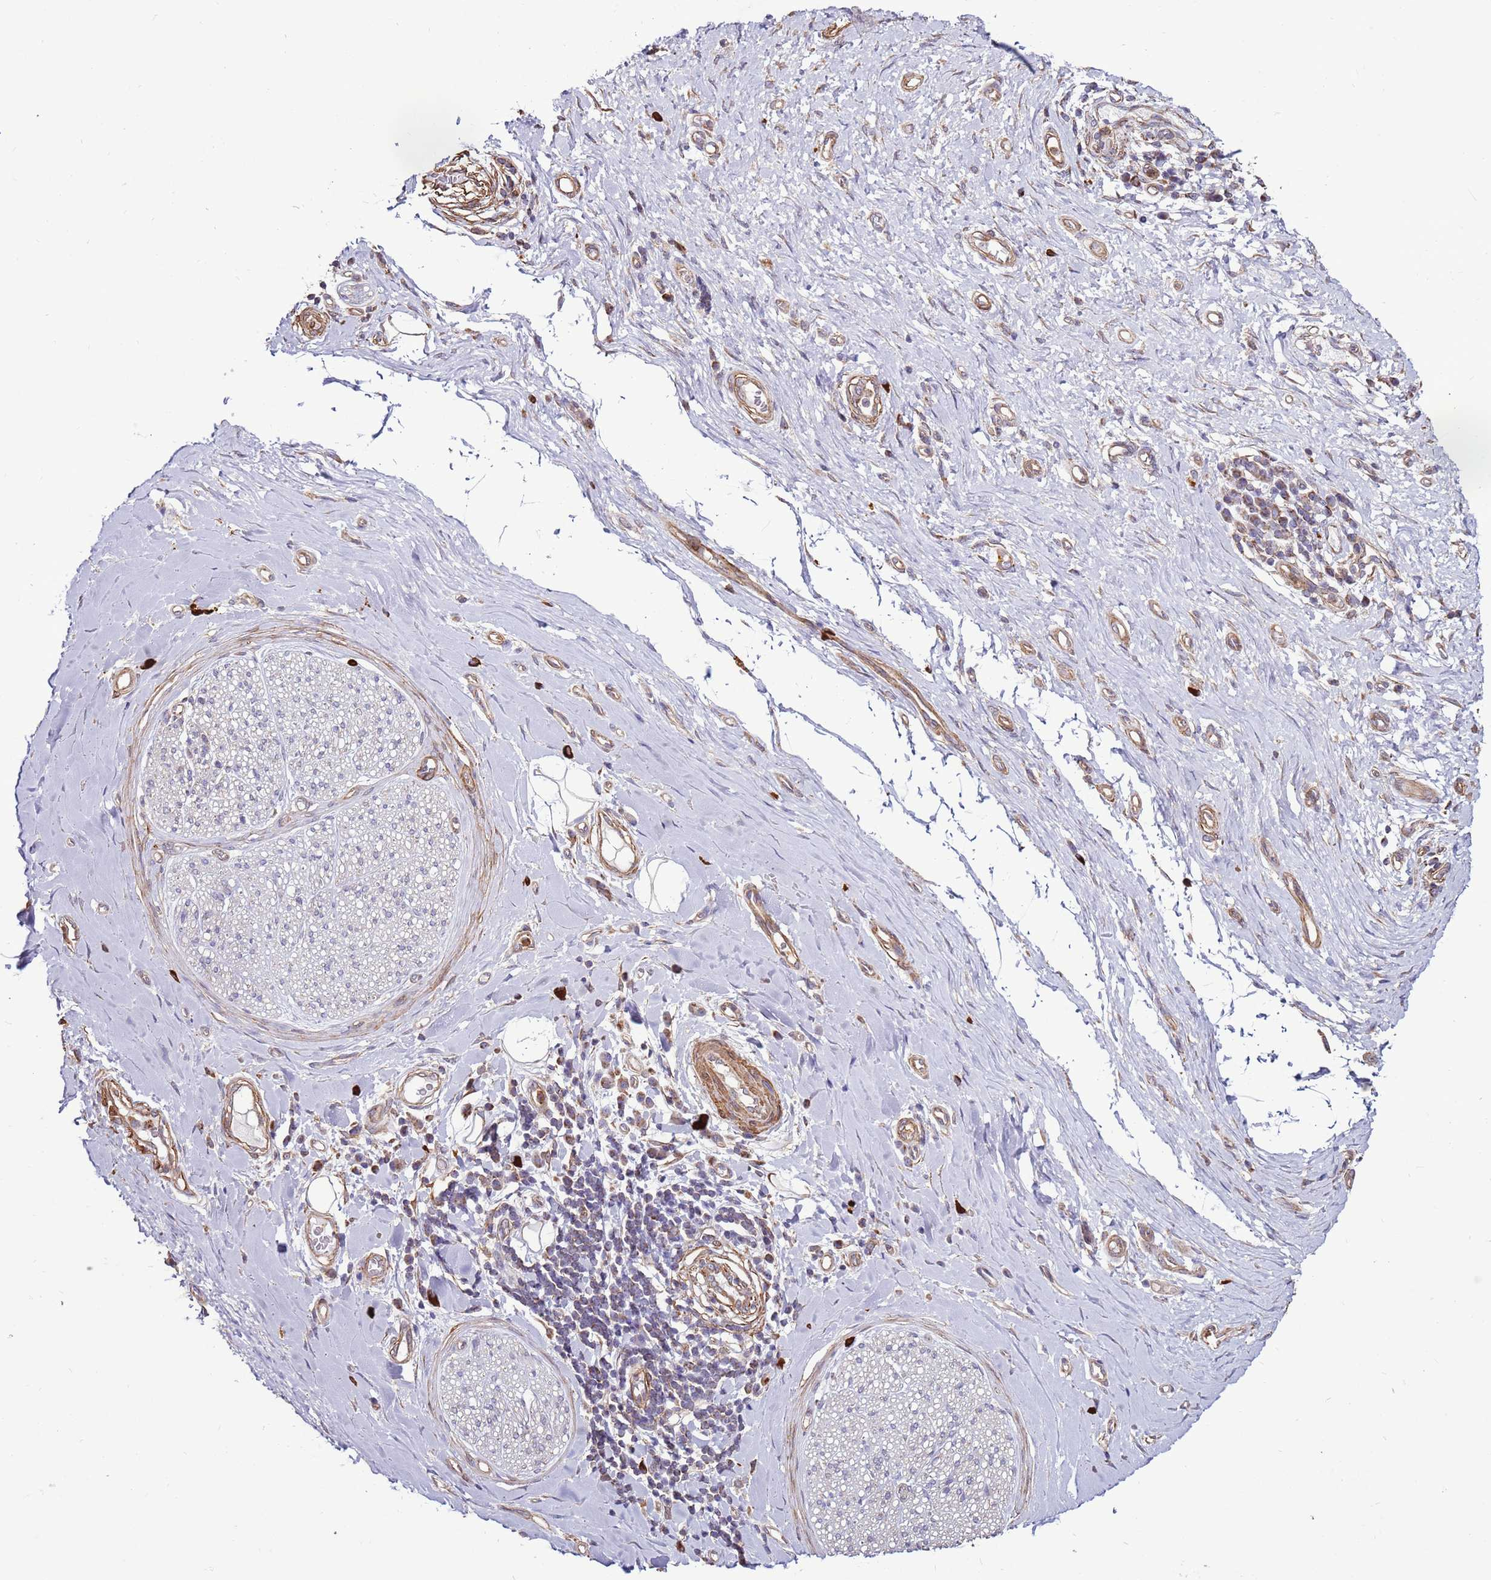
{"staining": {"intensity": "moderate", "quantity": ">75%", "location": "cytoplasmic/membranous"}, "tissue": "adipose tissue", "cell_type": "Adipocytes", "image_type": "normal", "snomed": [{"axis": "morphology", "description": "Normal tissue, NOS"}, {"axis": "morphology", "description": "Adenocarcinoma, NOS"}, {"axis": "topography", "description": "Esophagus"}, {"axis": "topography", "description": "Stomach, upper"}, {"axis": "topography", "description": "Peripheral nerve tissue"}], "caption": "Moderate cytoplasmic/membranous protein expression is identified in approximately >75% of adipocytes in adipose tissue.", "gene": "DDX59", "patient": {"sex": "male", "age": 62}}